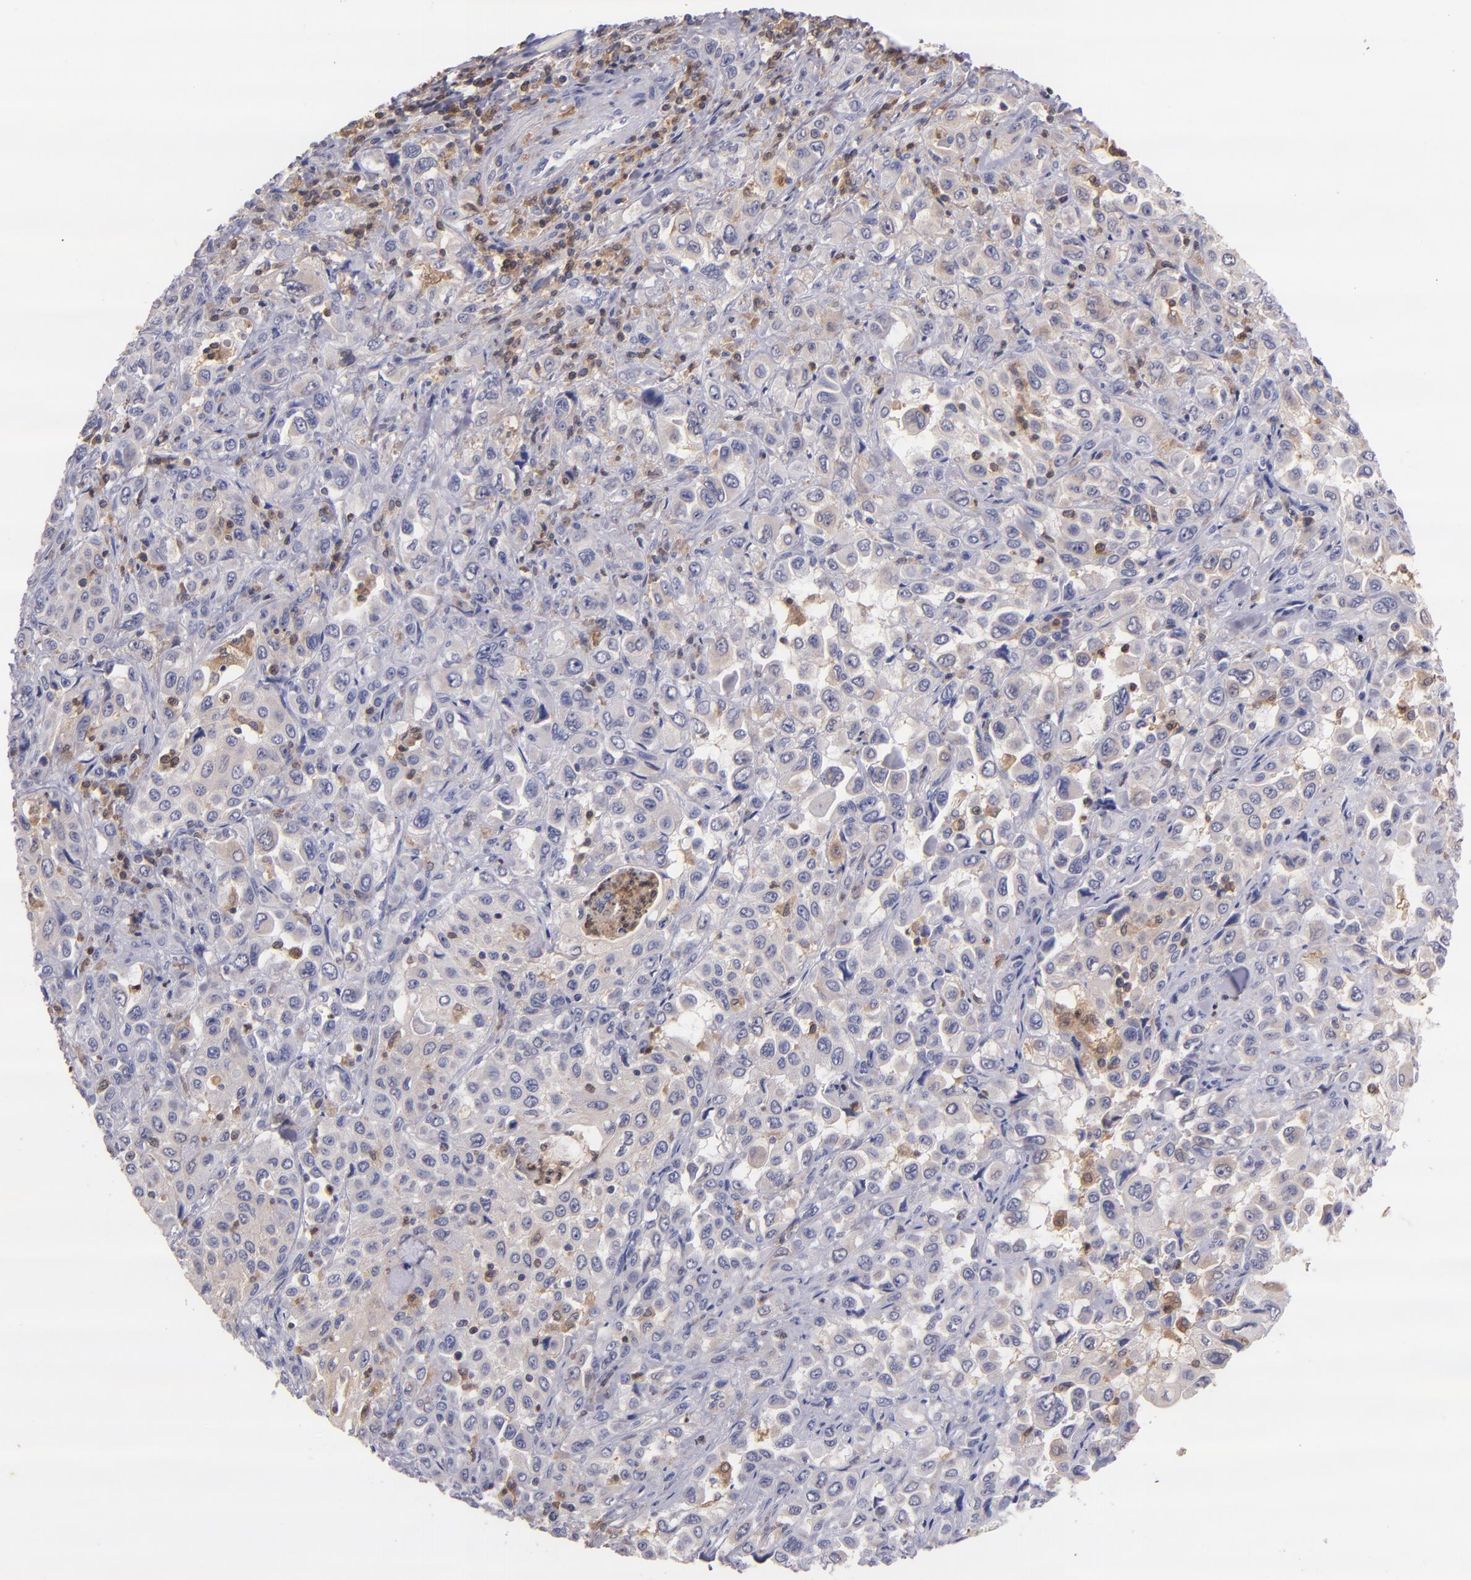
{"staining": {"intensity": "weak", "quantity": "<25%", "location": "cytoplasmic/membranous"}, "tissue": "pancreatic cancer", "cell_type": "Tumor cells", "image_type": "cancer", "snomed": [{"axis": "morphology", "description": "Adenocarcinoma, NOS"}, {"axis": "topography", "description": "Pancreas"}], "caption": "Protein analysis of pancreatic cancer (adenocarcinoma) displays no significant staining in tumor cells.", "gene": "PRKCD", "patient": {"sex": "male", "age": 70}}